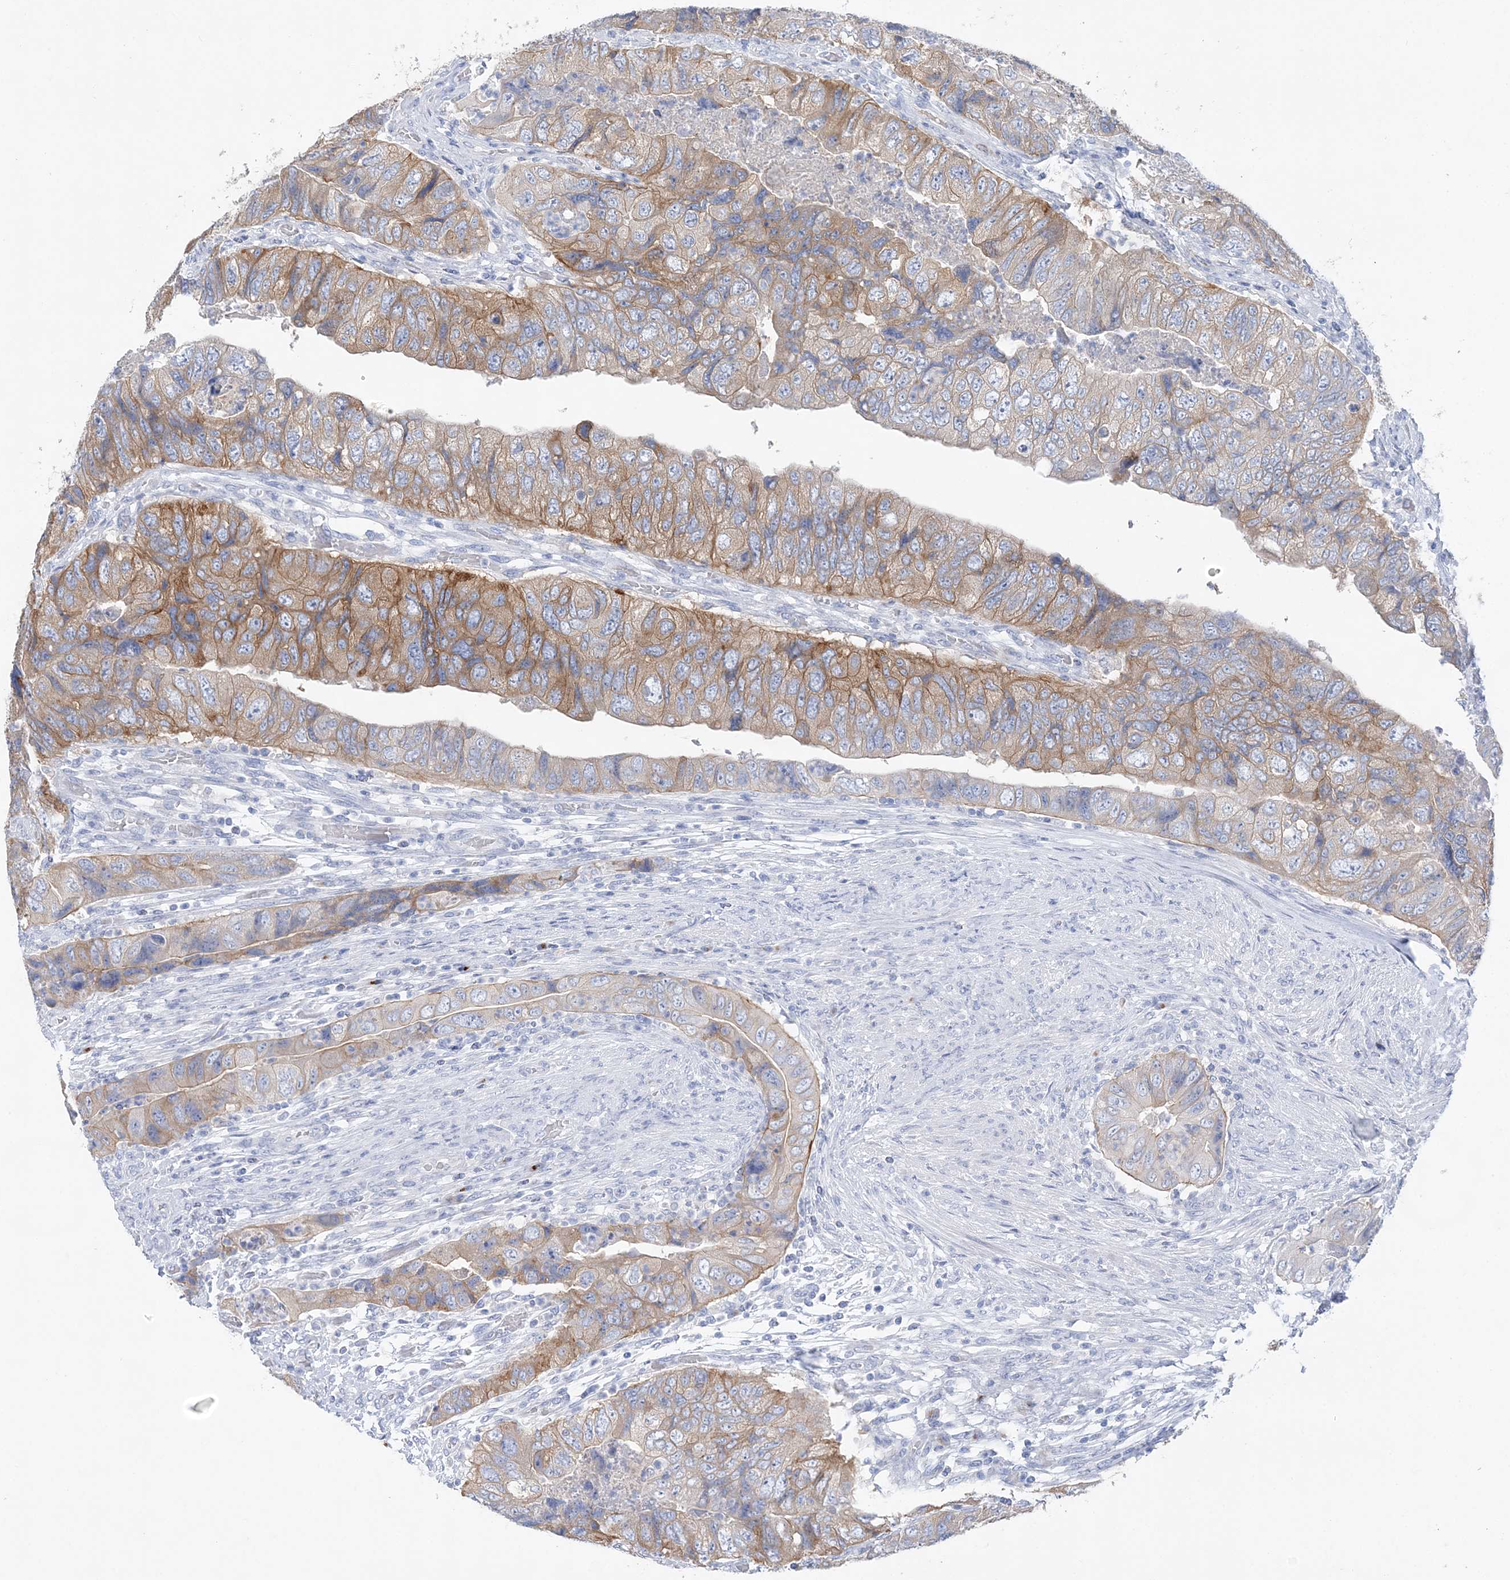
{"staining": {"intensity": "moderate", "quantity": "25%-75%", "location": "cytoplasmic/membranous"}, "tissue": "colorectal cancer", "cell_type": "Tumor cells", "image_type": "cancer", "snomed": [{"axis": "morphology", "description": "Adenocarcinoma, NOS"}, {"axis": "topography", "description": "Rectum"}], "caption": "Human colorectal cancer stained with a brown dye shows moderate cytoplasmic/membranous positive staining in about 25%-75% of tumor cells.", "gene": "SLC5A6", "patient": {"sex": "male", "age": 63}}